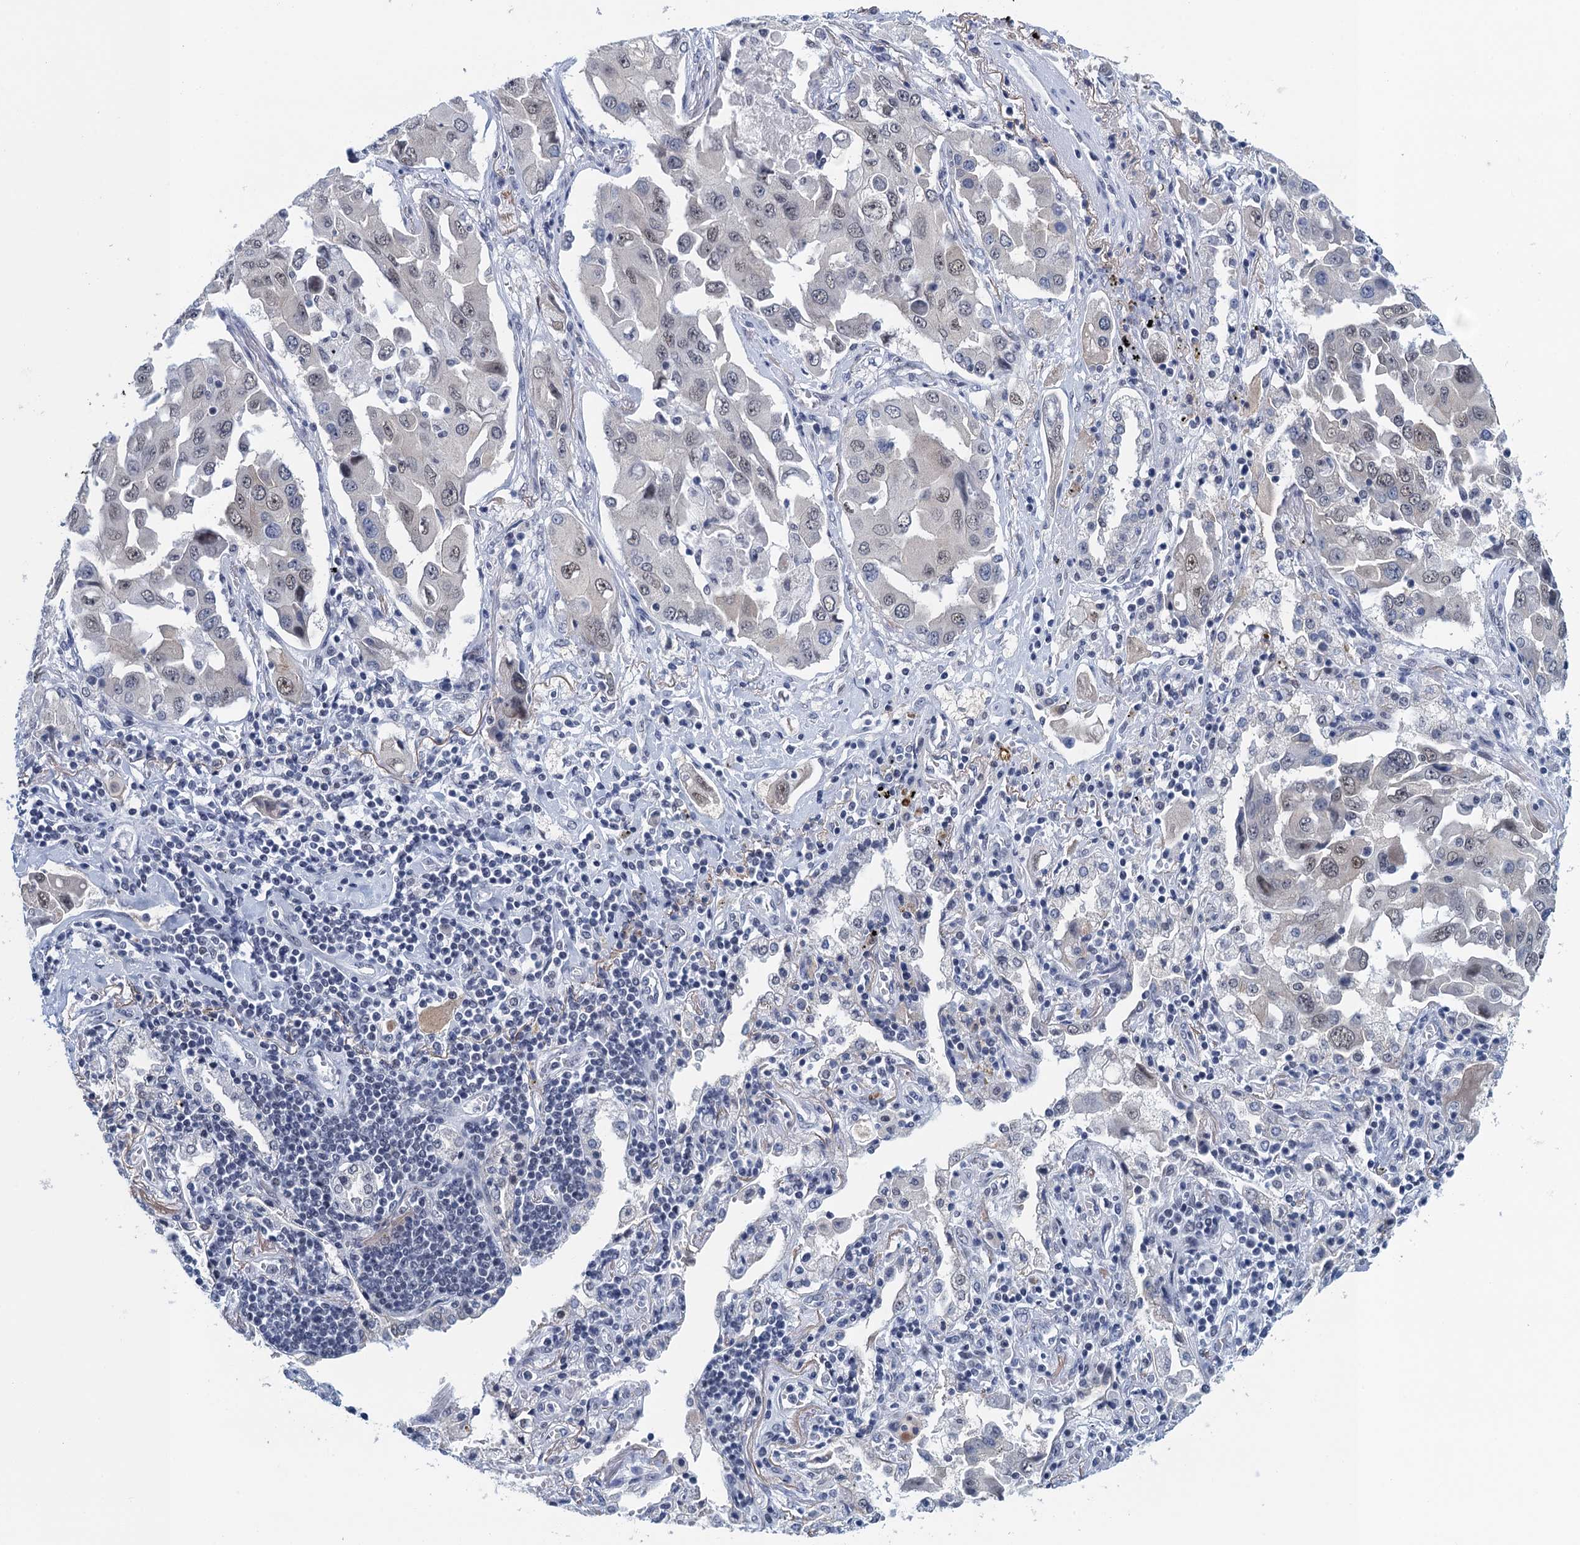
{"staining": {"intensity": "weak", "quantity": "<25%", "location": "nuclear"}, "tissue": "lung cancer", "cell_type": "Tumor cells", "image_type": "cancer", "snomed": [{"axis": "morphology", "description": "Adenocarcinoma, NOS"}, {"axis": "topography", "description": "Lung"}], "caption": "The micrograph reveals no significant positivity in tumor cells of lung cancer (adenocarcinoma). (Brightfield microscopy of DAB immunohistochemistry at high magnification).", "gene": "EPS8L1", "patient": {"sex": "female", "age": 65}}